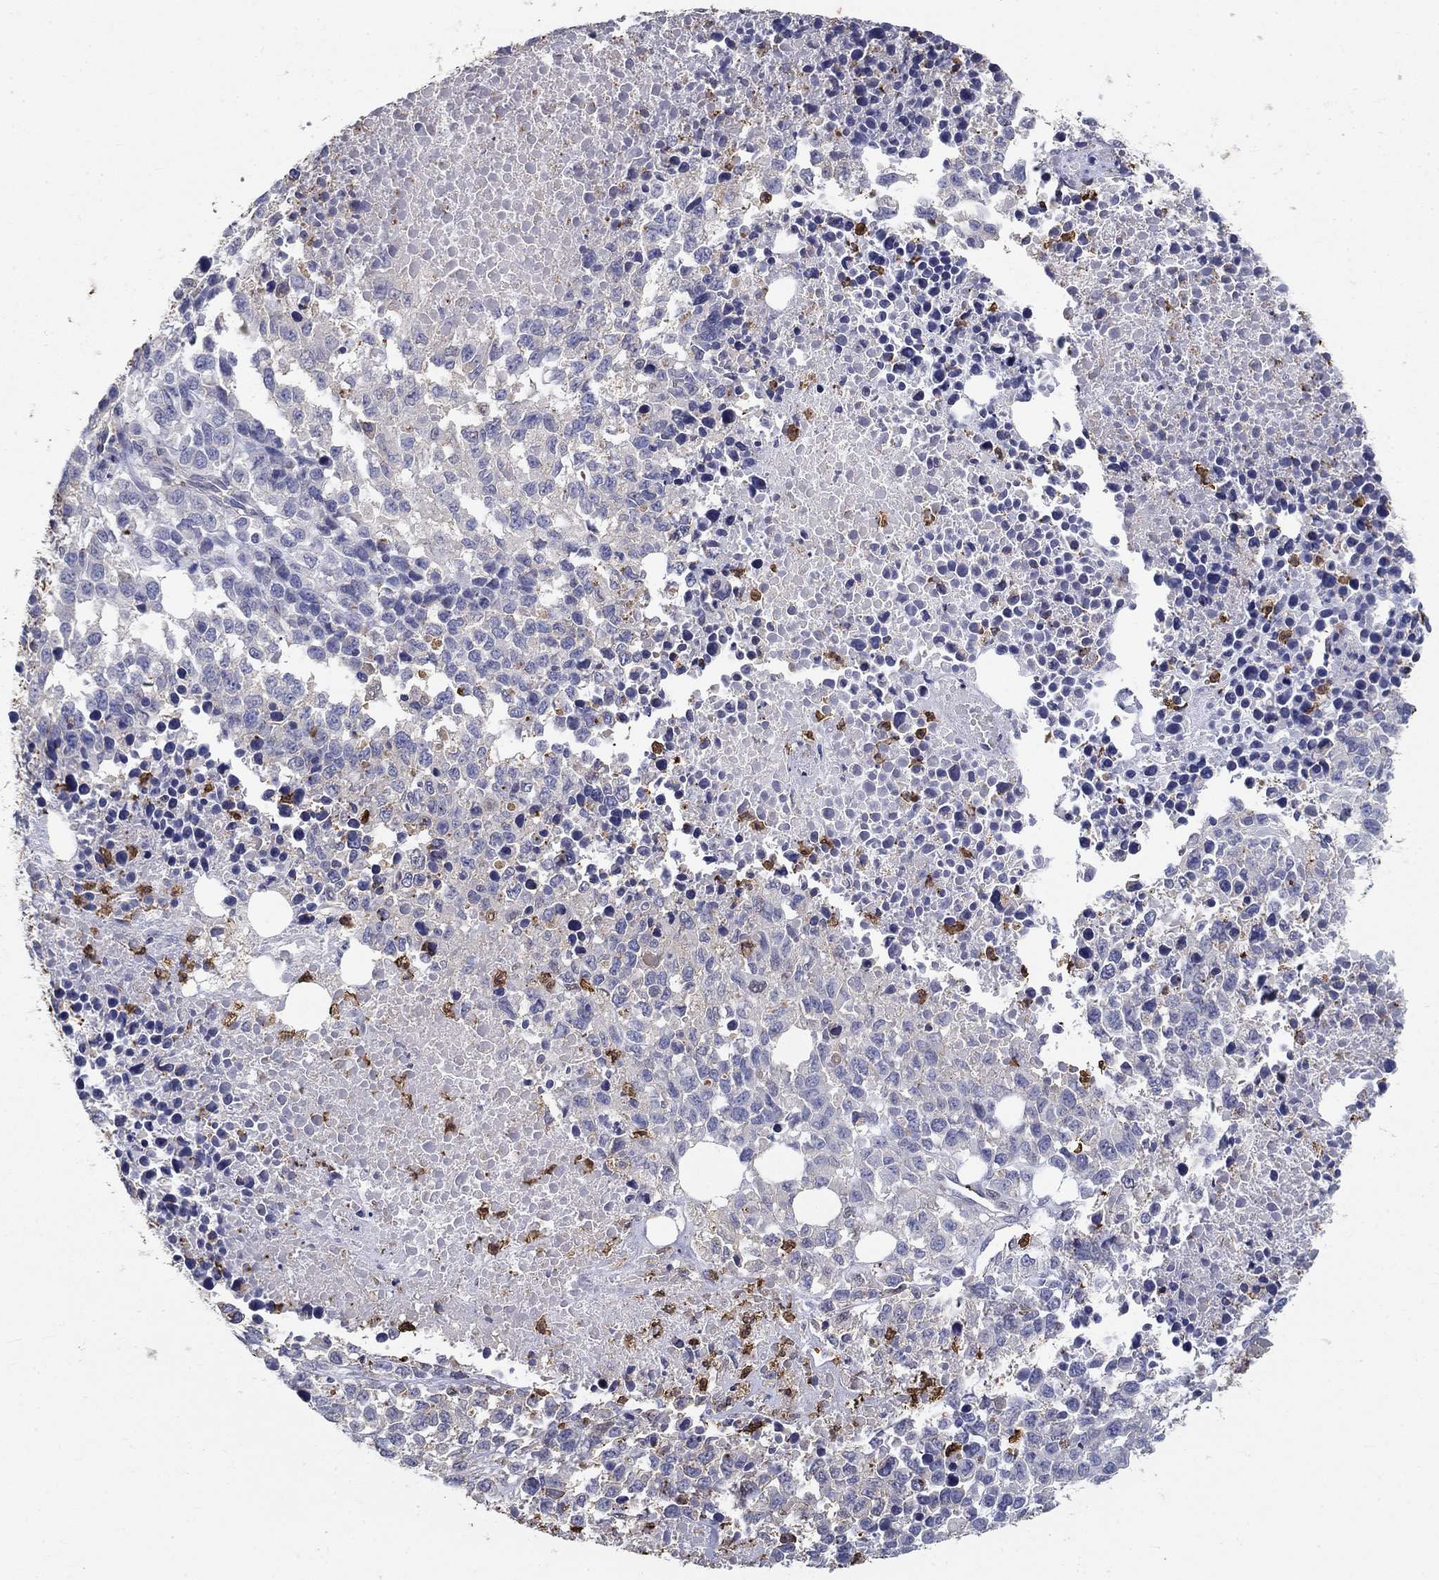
{"staining": {"intensity": "negative", "quantity": "none", "location": "none"}, "tissue": "melanoma", "cell_type": "Tumor cells", "image_type": "cancer", "snomed": [{"axis": "morphology", "description": "Malignant melanoma, Metastatic site"}, {"axis": "topography", "description": "Skin"}], "caption": "Immunohistochemistry (IHC) of malignant melanoma (metastatic site) demonstrates no positivity in tumor cells. (DAB immunohistochemistry (IHC) visualized using brightfield microscopy, high magnification).", "gene": "IGSF8", "patient": {"sex": "male", "age": 84}}